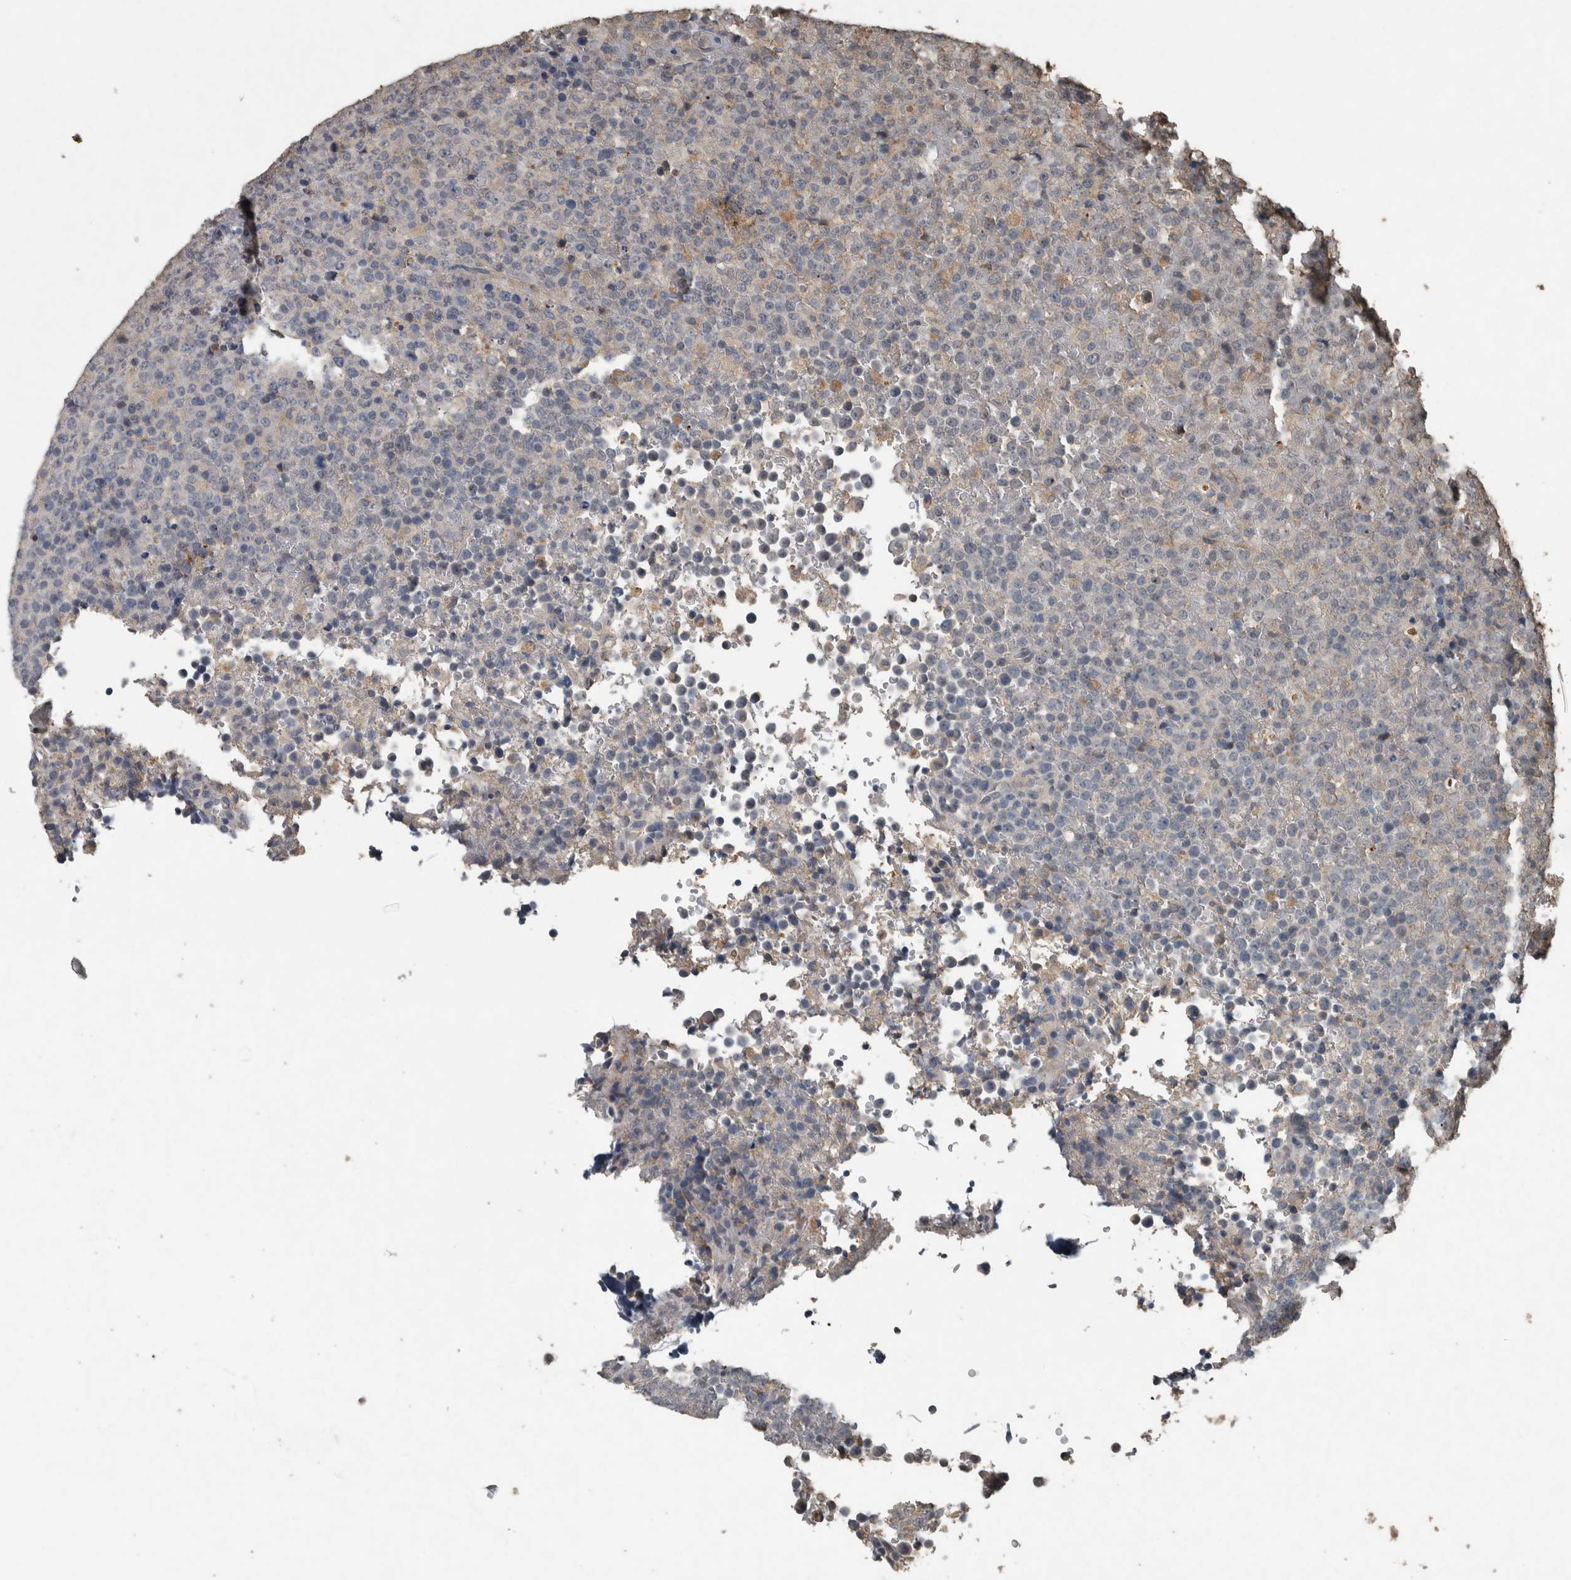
{"staining": {"intensity": "negative", "quantity": "none", "location": "none"}, "tissue": "lymphoma", "cell_type": "Tumor cells", "image_type": "cancer", "snomed": [{"axis": "morphology", "description": "Malignant lymphoma, non-Hodgkin's type, High grade"}, {"axis": "topography", "description": "Lymph node"}], "caption": "Protein analysis of lymphoma displays no significant staining in tumor cells.", "gene": "FGFRL1", "patient": {"sex": "male", "age": 13}}